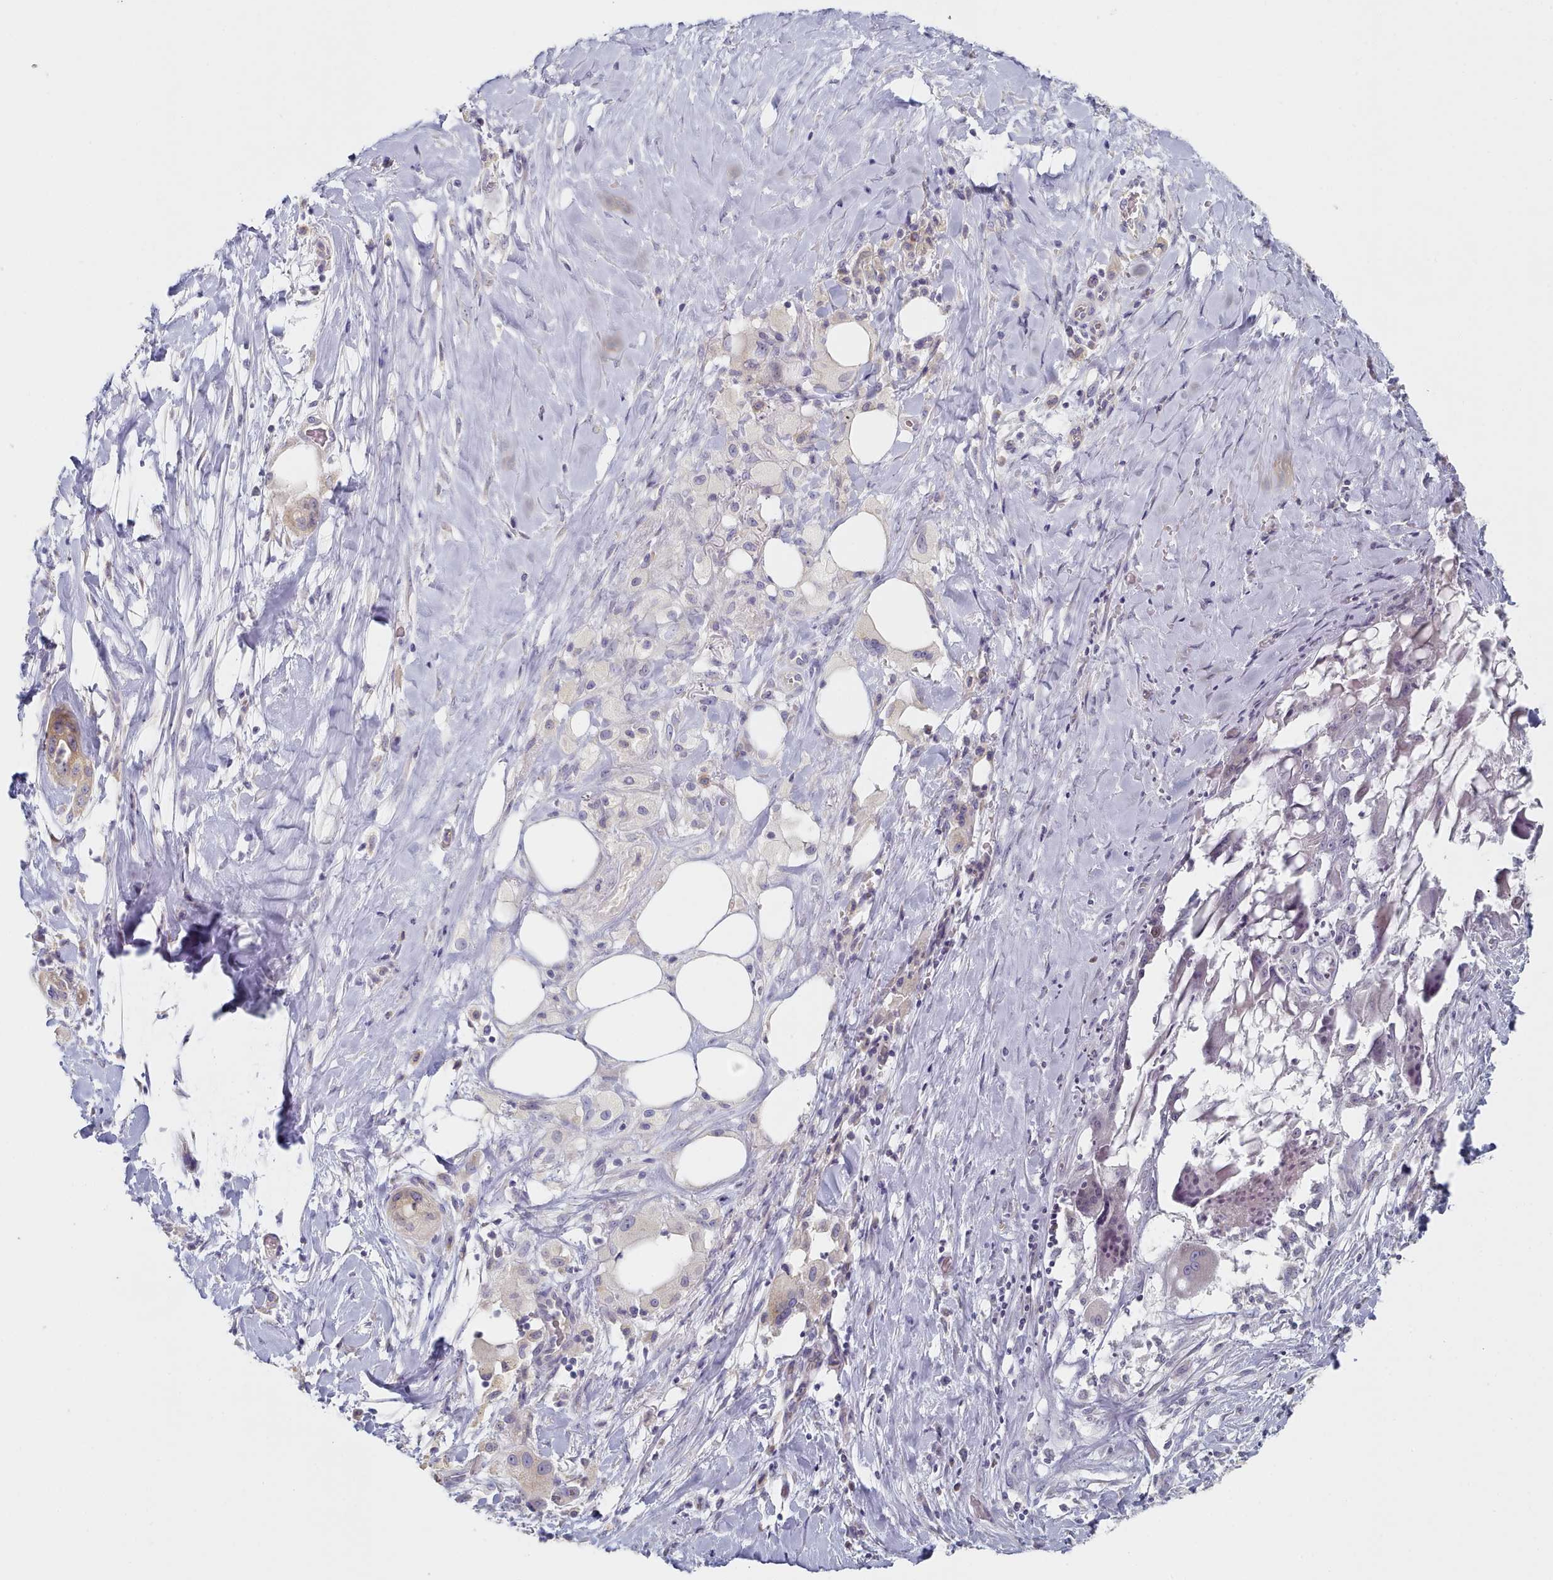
{"staining": {"intensity": "negative", "quantity": "none", "location": "none"}, "tissue": "pancreatic cancer", "cell_type": "Tumor cells", "image_type": "cancer", "snomed": [{"axis": "morphology", "description": "Adenocarcinoma, NOS"}, {"axis": "topography", "description": "Pancreas"}], "caption": "Immunohistochemistry micrograph of neoplastic tissue: pancreatic adenocarcinoma stained with DAB reveals no significant protein expression in tumor cells.", "gene": "TYW1B", "patient": {"sex": "male", "age": 58}}